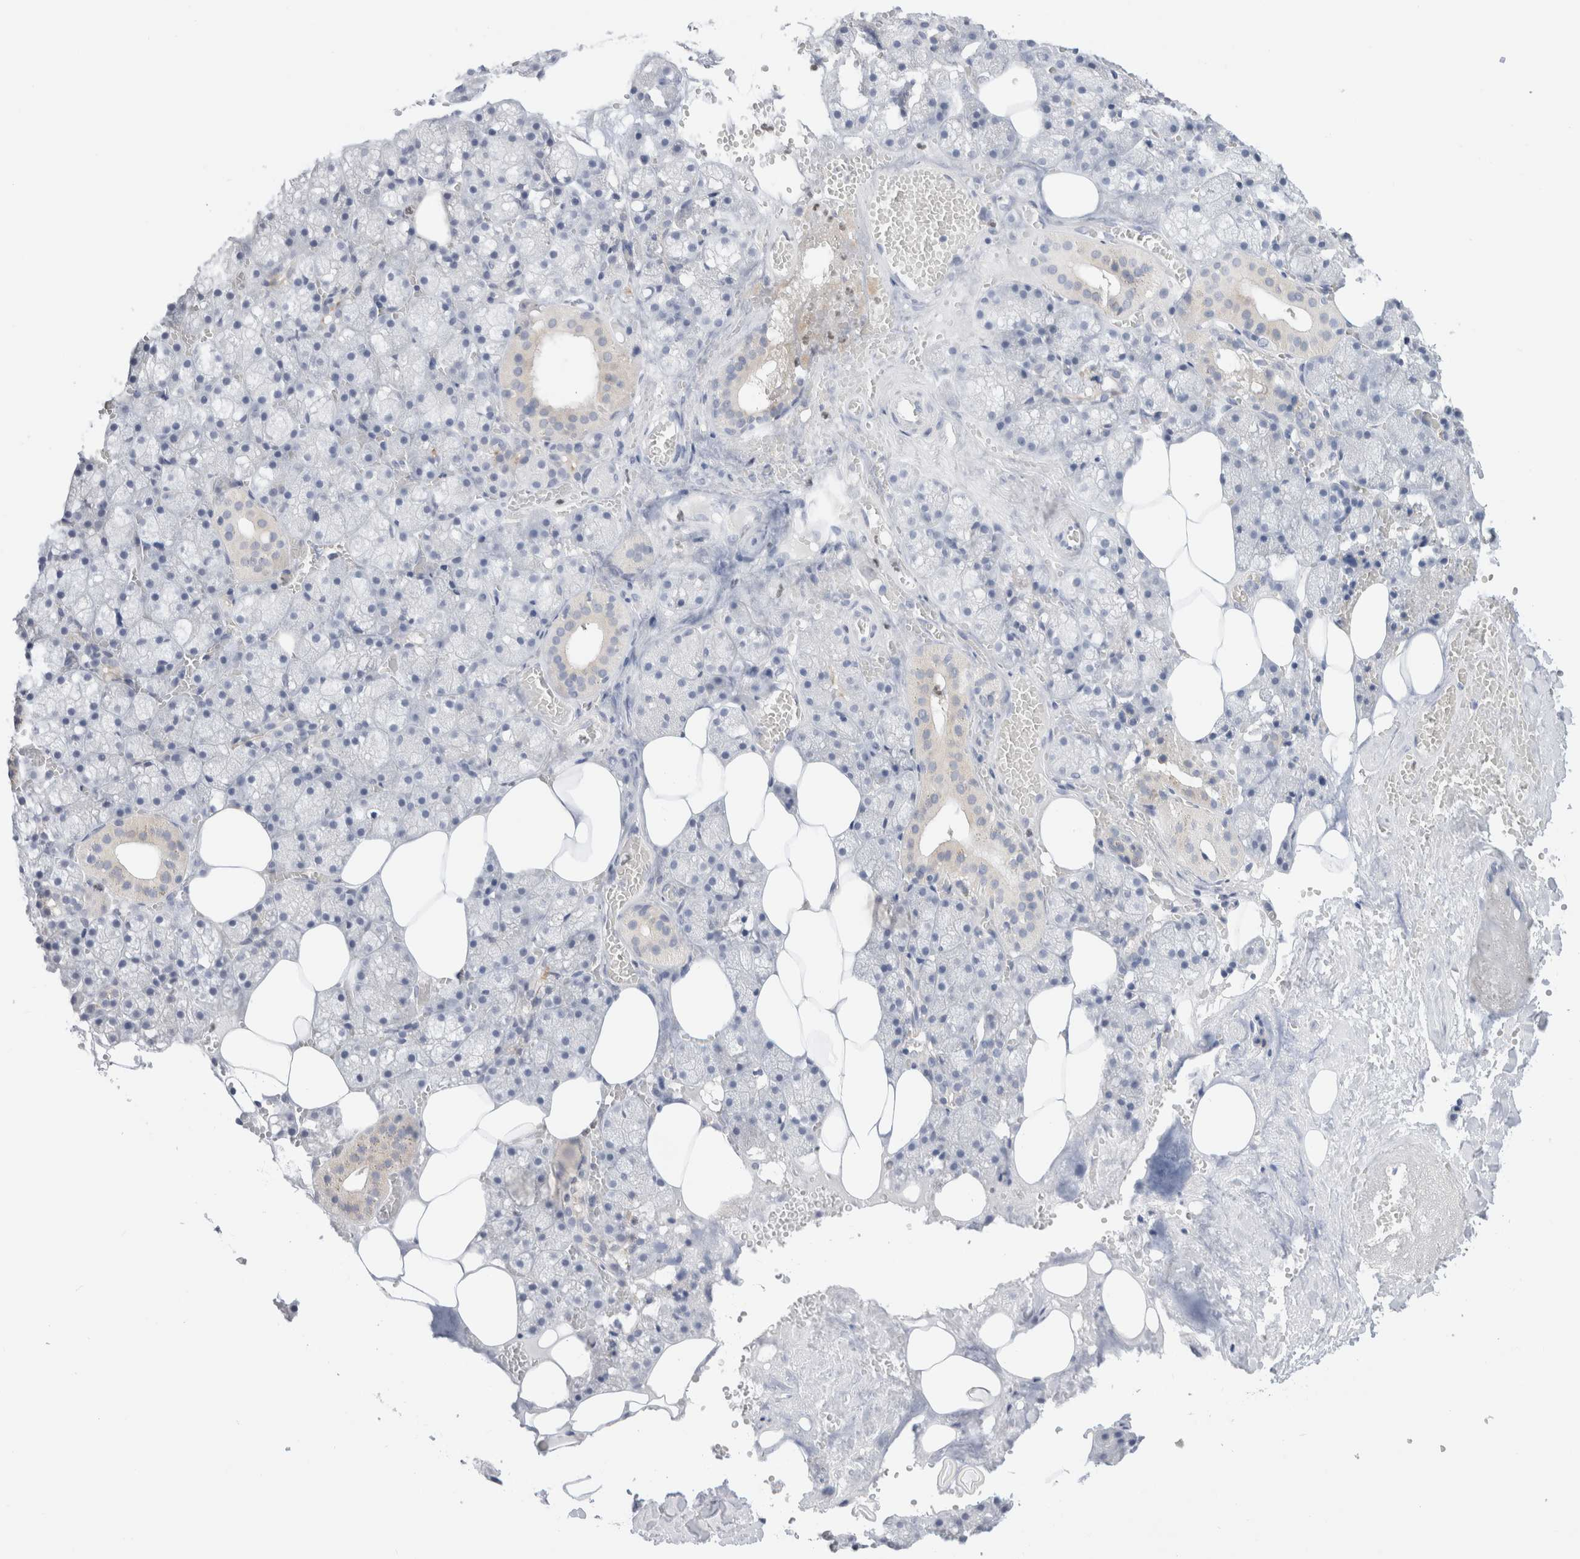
{"staining": {"intensity": "negative", "quantity": "none", "location": "none"}, "tissue": "salivary gland", "cell_type": "Glandular cells", "image_type": "normal", "snomed": [{"axis": "morphology", "description": "Normal tissue, NOS"}, {"axis": "topography", "description": "Salivary gland"}], "caption": "Glandular cells show no significant protein positivity in normal salivary gland. (Brightfield microscopy of DAB (3,3'-diaminobenzidine) IHC at high magnification).", "gene": "ADAM30", "patient": {"sex": "male", "age": 62}}